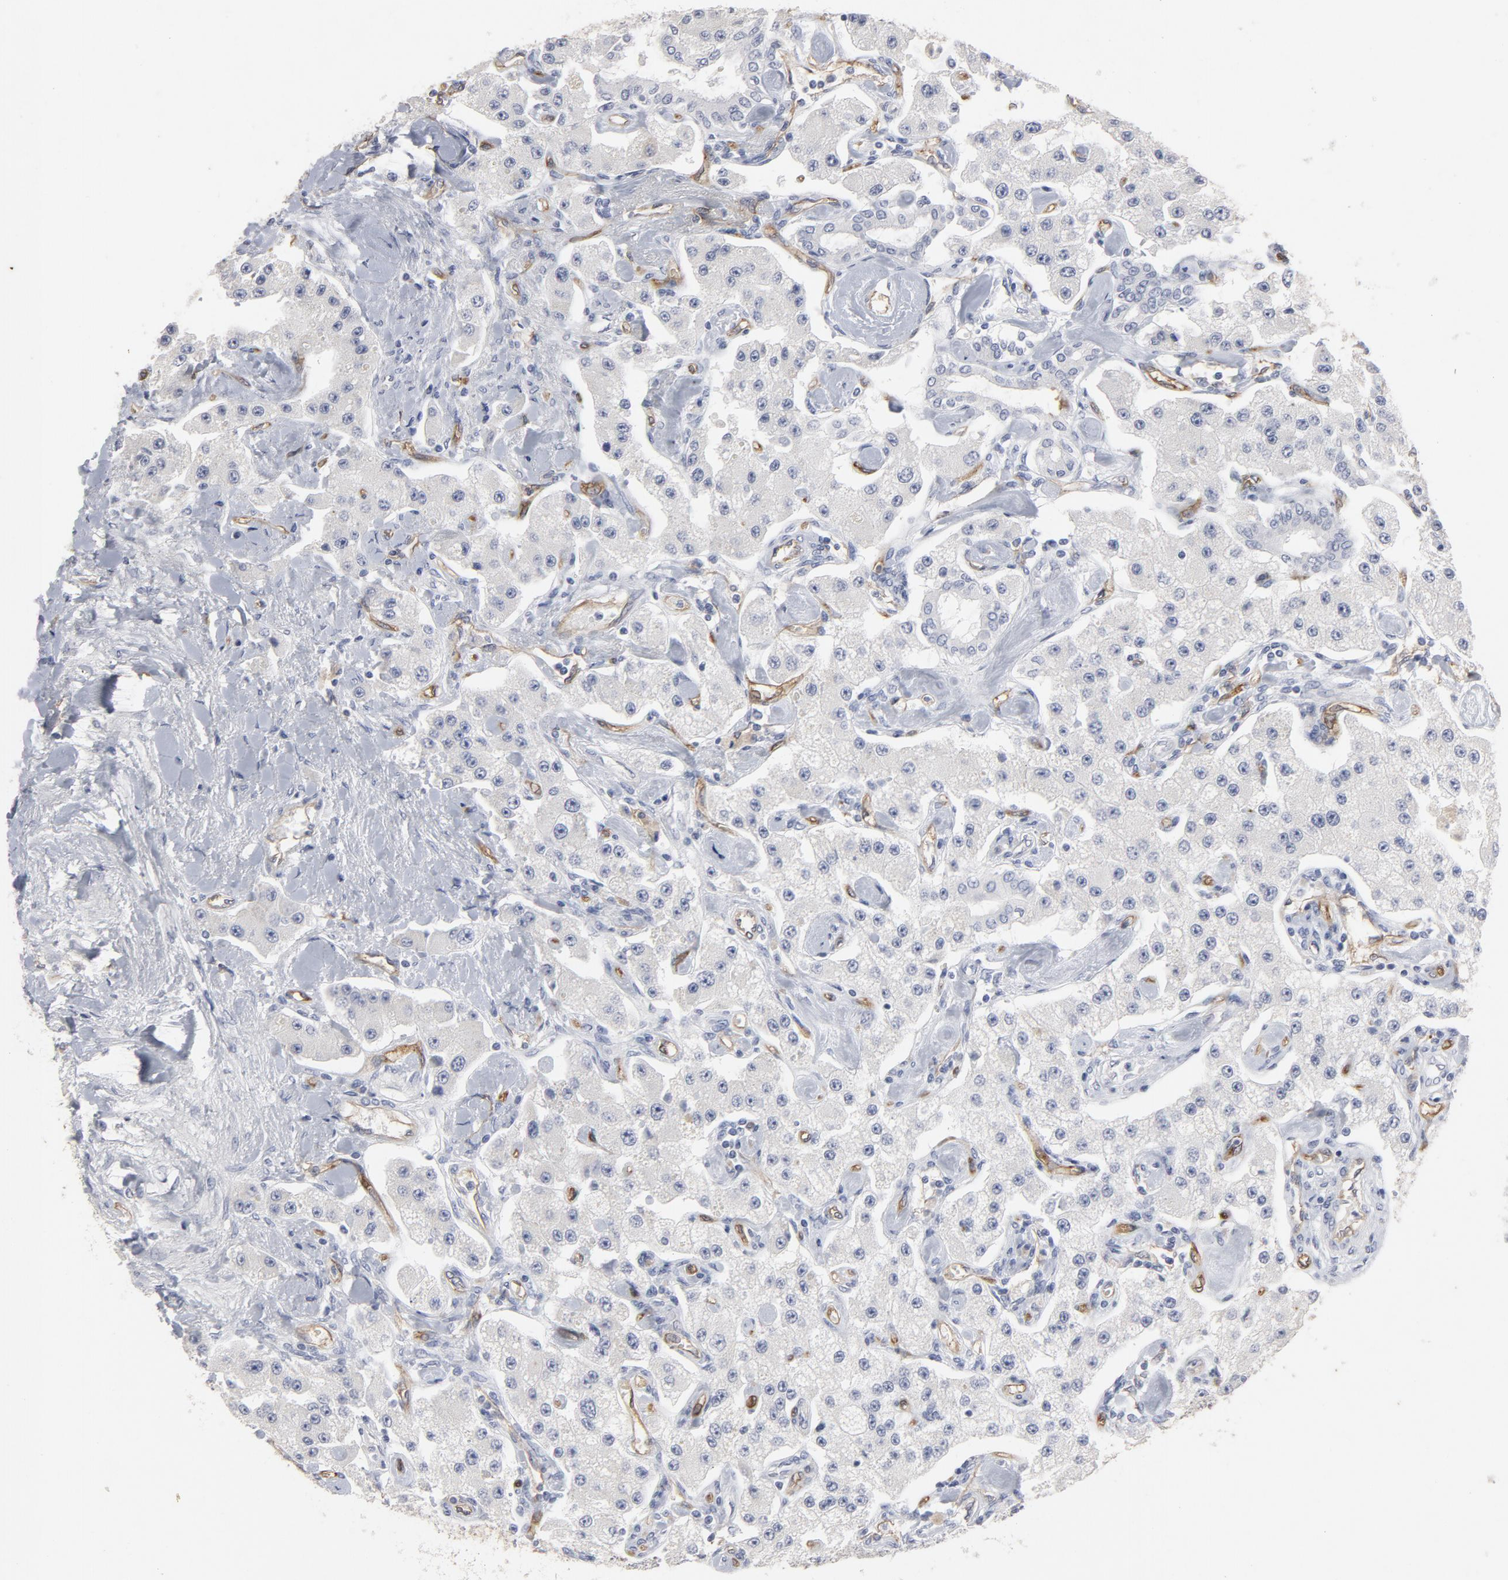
{"staining": {"intensity": "negative", "quantity": "none", "location": "none"}, "tissue": "carcinoid", "cell_type": "Tumor cells", "image_type": "cancer", "snomed": [{"axis": "morphology", "description": "Carcinoid, malignant, NOS"}, {"axis": "topography", "description": "Pancreas"}], "caption": "Protein analysis of malignant carcinoid reveals no significant staining in tumor cells. (DAB (3,3'-diaminobenzidine) IHC visualized using brightfield microscopy, high magnification).", "gene": "KDR", "patient": {"sex": "male", "age": 41}}